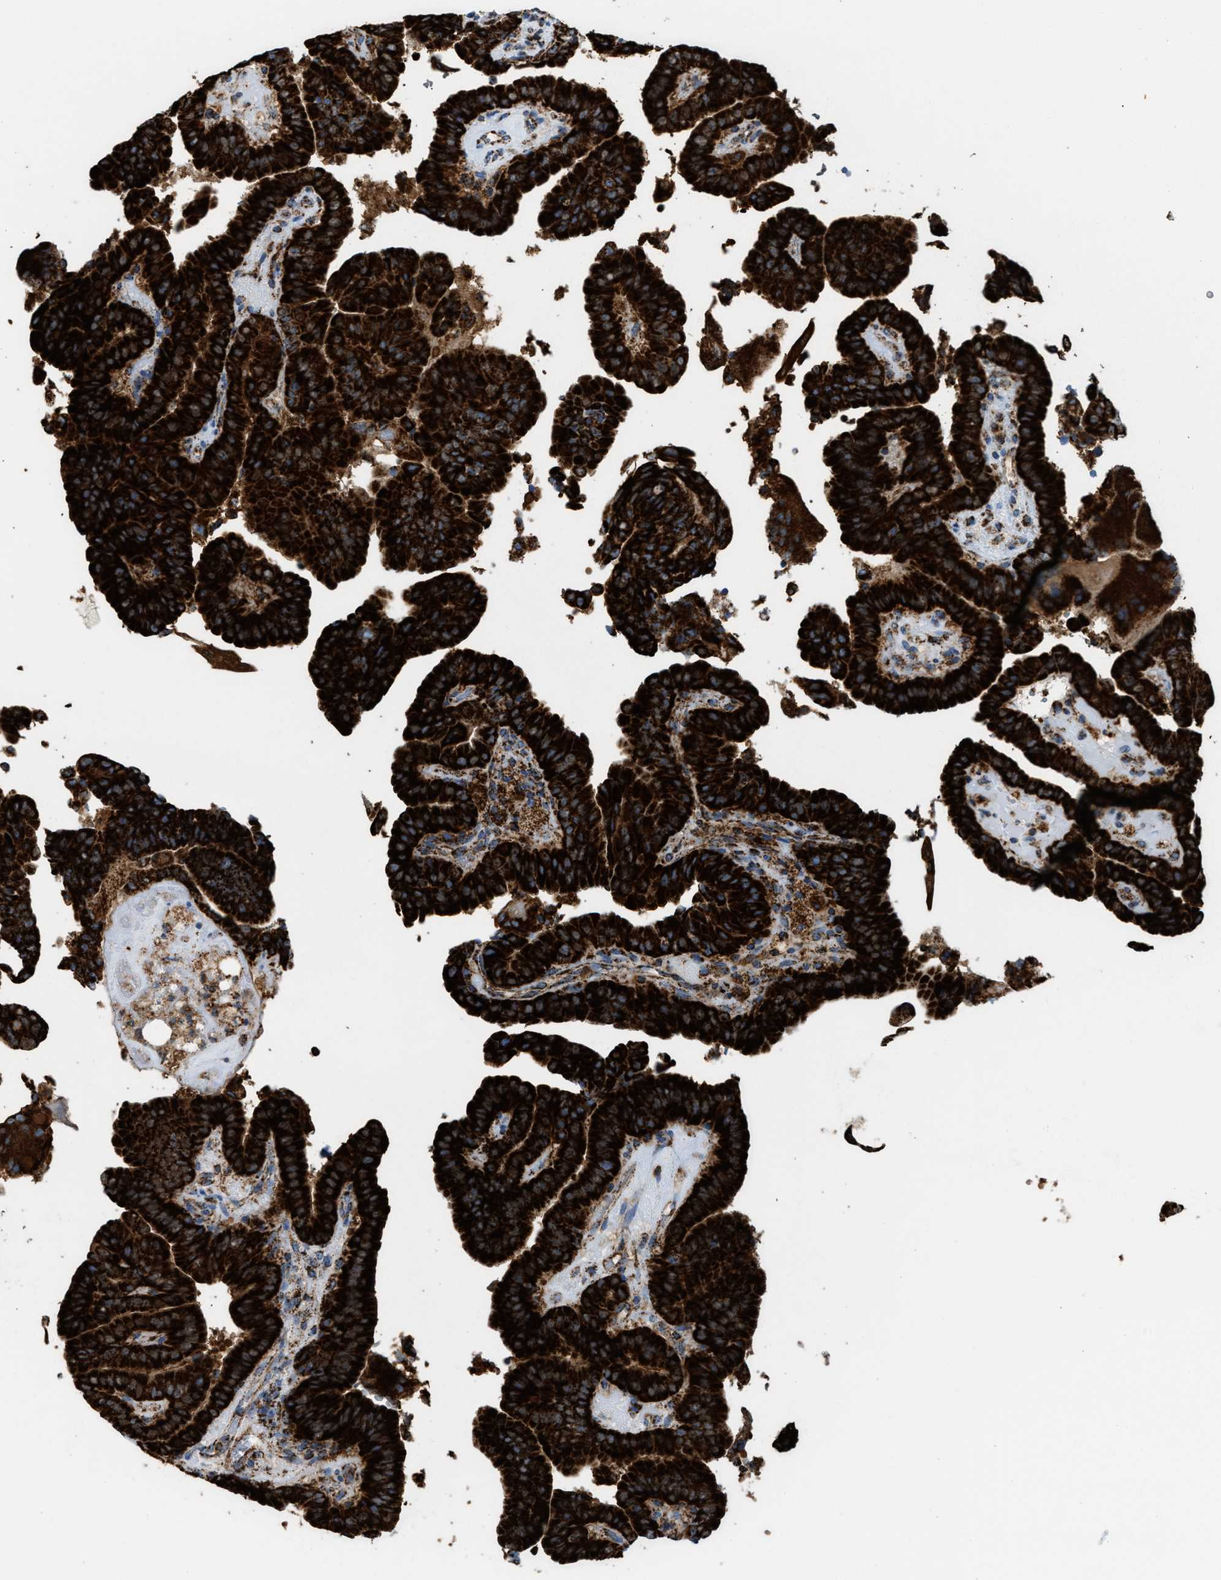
{"staining": {"intensity": "strong", "quantity": ">75%", "location": "cytoplasmic/membranous"}, "tissue": "thyroid cancer", "cell_type": "Tumor cells", "image_type": "cancer", "snomed": [{"axis": "morphology", "description": "Papillary adenocarcinoma, NOS"}, {"axis": "topography", "description": "Thyroid gland"}], "caption": "Thyroid cancer (papillary adenocarcinoma) stained with a brown dye displays strong cytoplasmic/membranous positive staining in approximately >75% of tumor cells.", "gene": "ECHS1", "patient": {"sex": "male", "age": 33}}